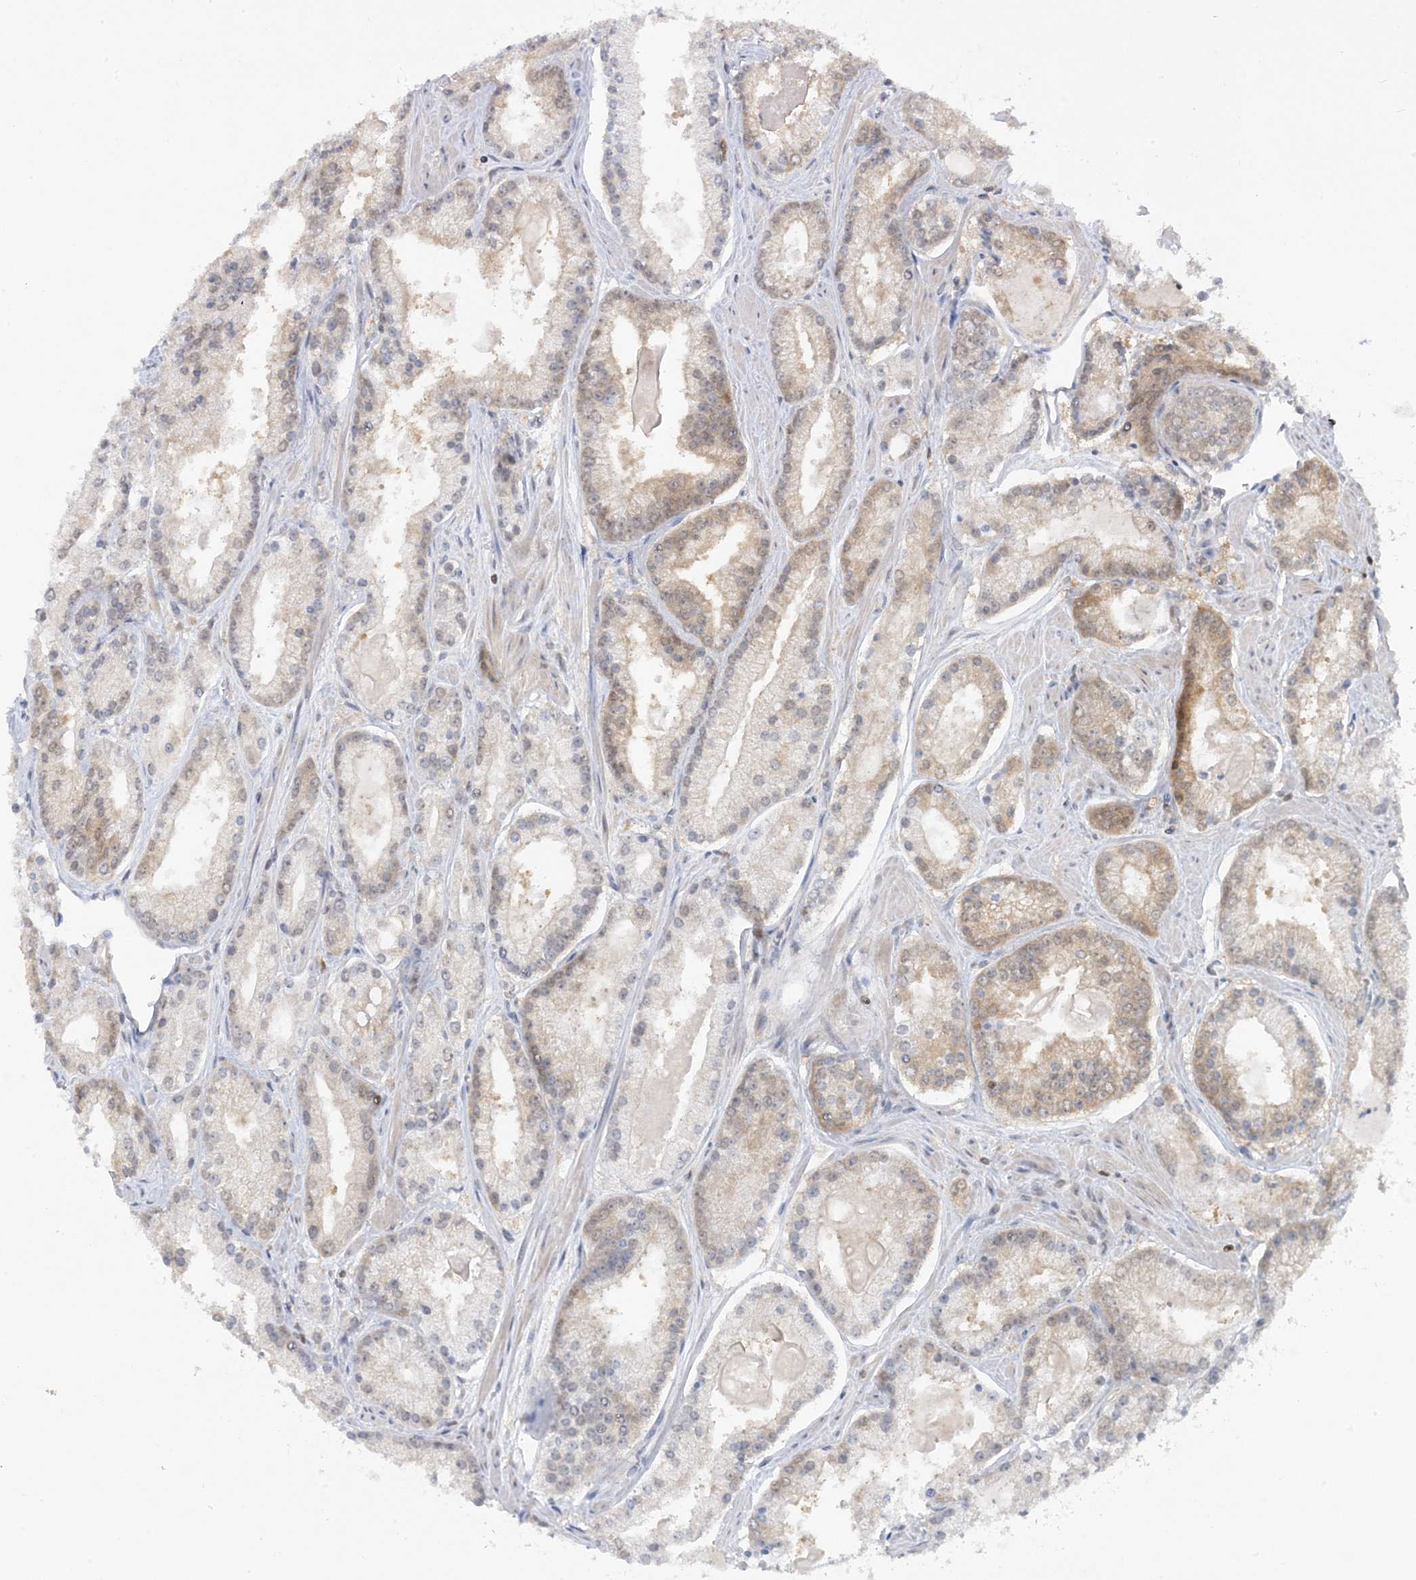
{"staining": {"intensity": "weak", "quantity": "25%-75%", "location": "cytoplasmic/membranous"}, "tissue": "prostate cancer", "cell_type": "Tumor cells", "image_type": "cancer", "snomed": [{"axis": "morphology", "description": "Adenocarcinoma, Low grade"}, {"axis": "topography", "description": "Prostate"}], "caption": "A photomicrograph of human prostate cancer stained for a protein demonstrates weak cytoplasmic/membranous brown staining in tumor cells.", "gene": "OGA", "patient": {"sex": "male", "age": 54}}